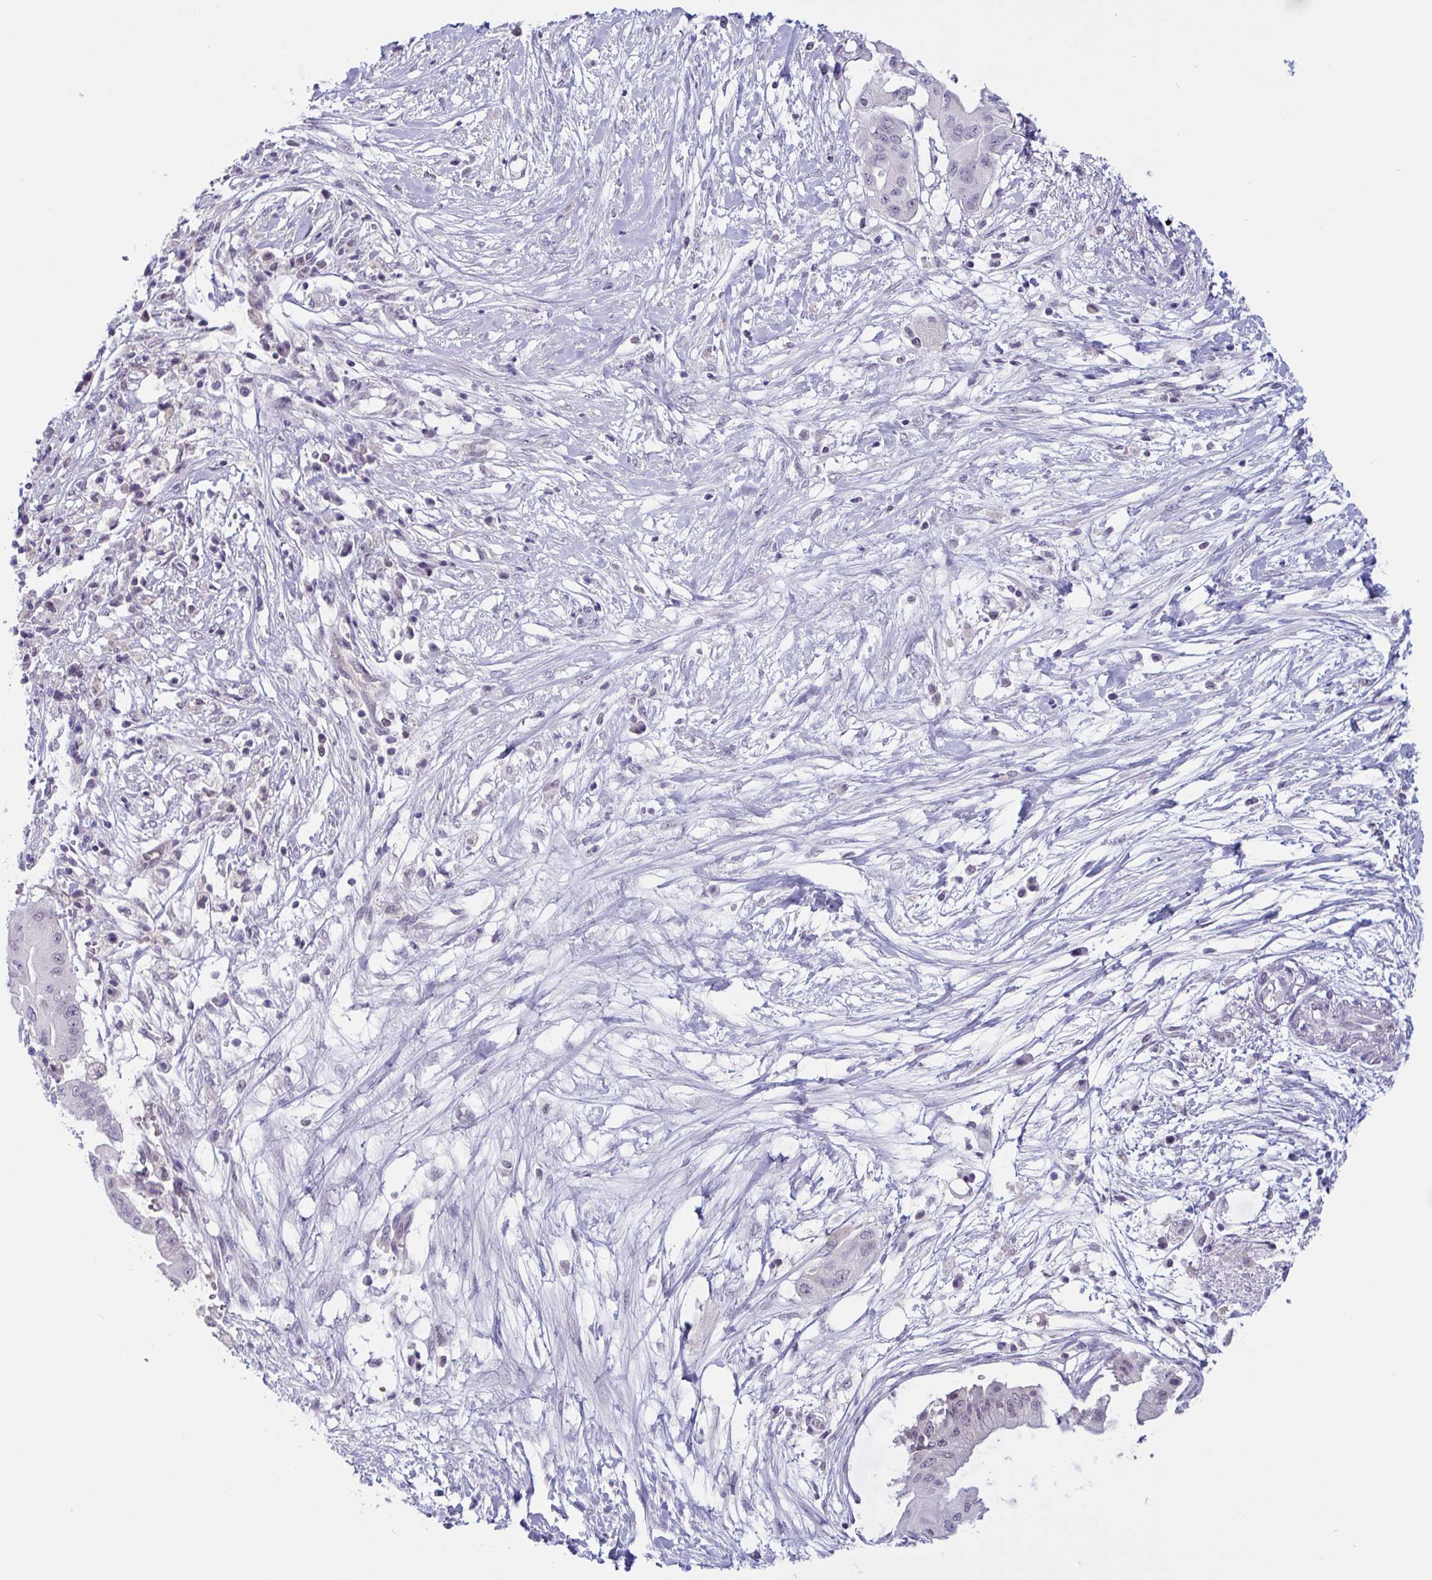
{"staining": {"intensity": "negative", "quantity": "none", "location": "none"}, "tissue": "pancreatic cancer", "cell_type": "Tumor cells", "image_type": "cancer", "snomed": [{"axis": "morphology", "description": "Adenocarcinoma, NOS"}, {"axis": "topography", "description": "Pancreas"}], "caption": "An image of human adenocarcinoma (pancreatic) is negative for staining in tumor cells. Nuclei are stained in blue.", "gene": "TSN", "patient": {"sex": "male", "age": 68}}